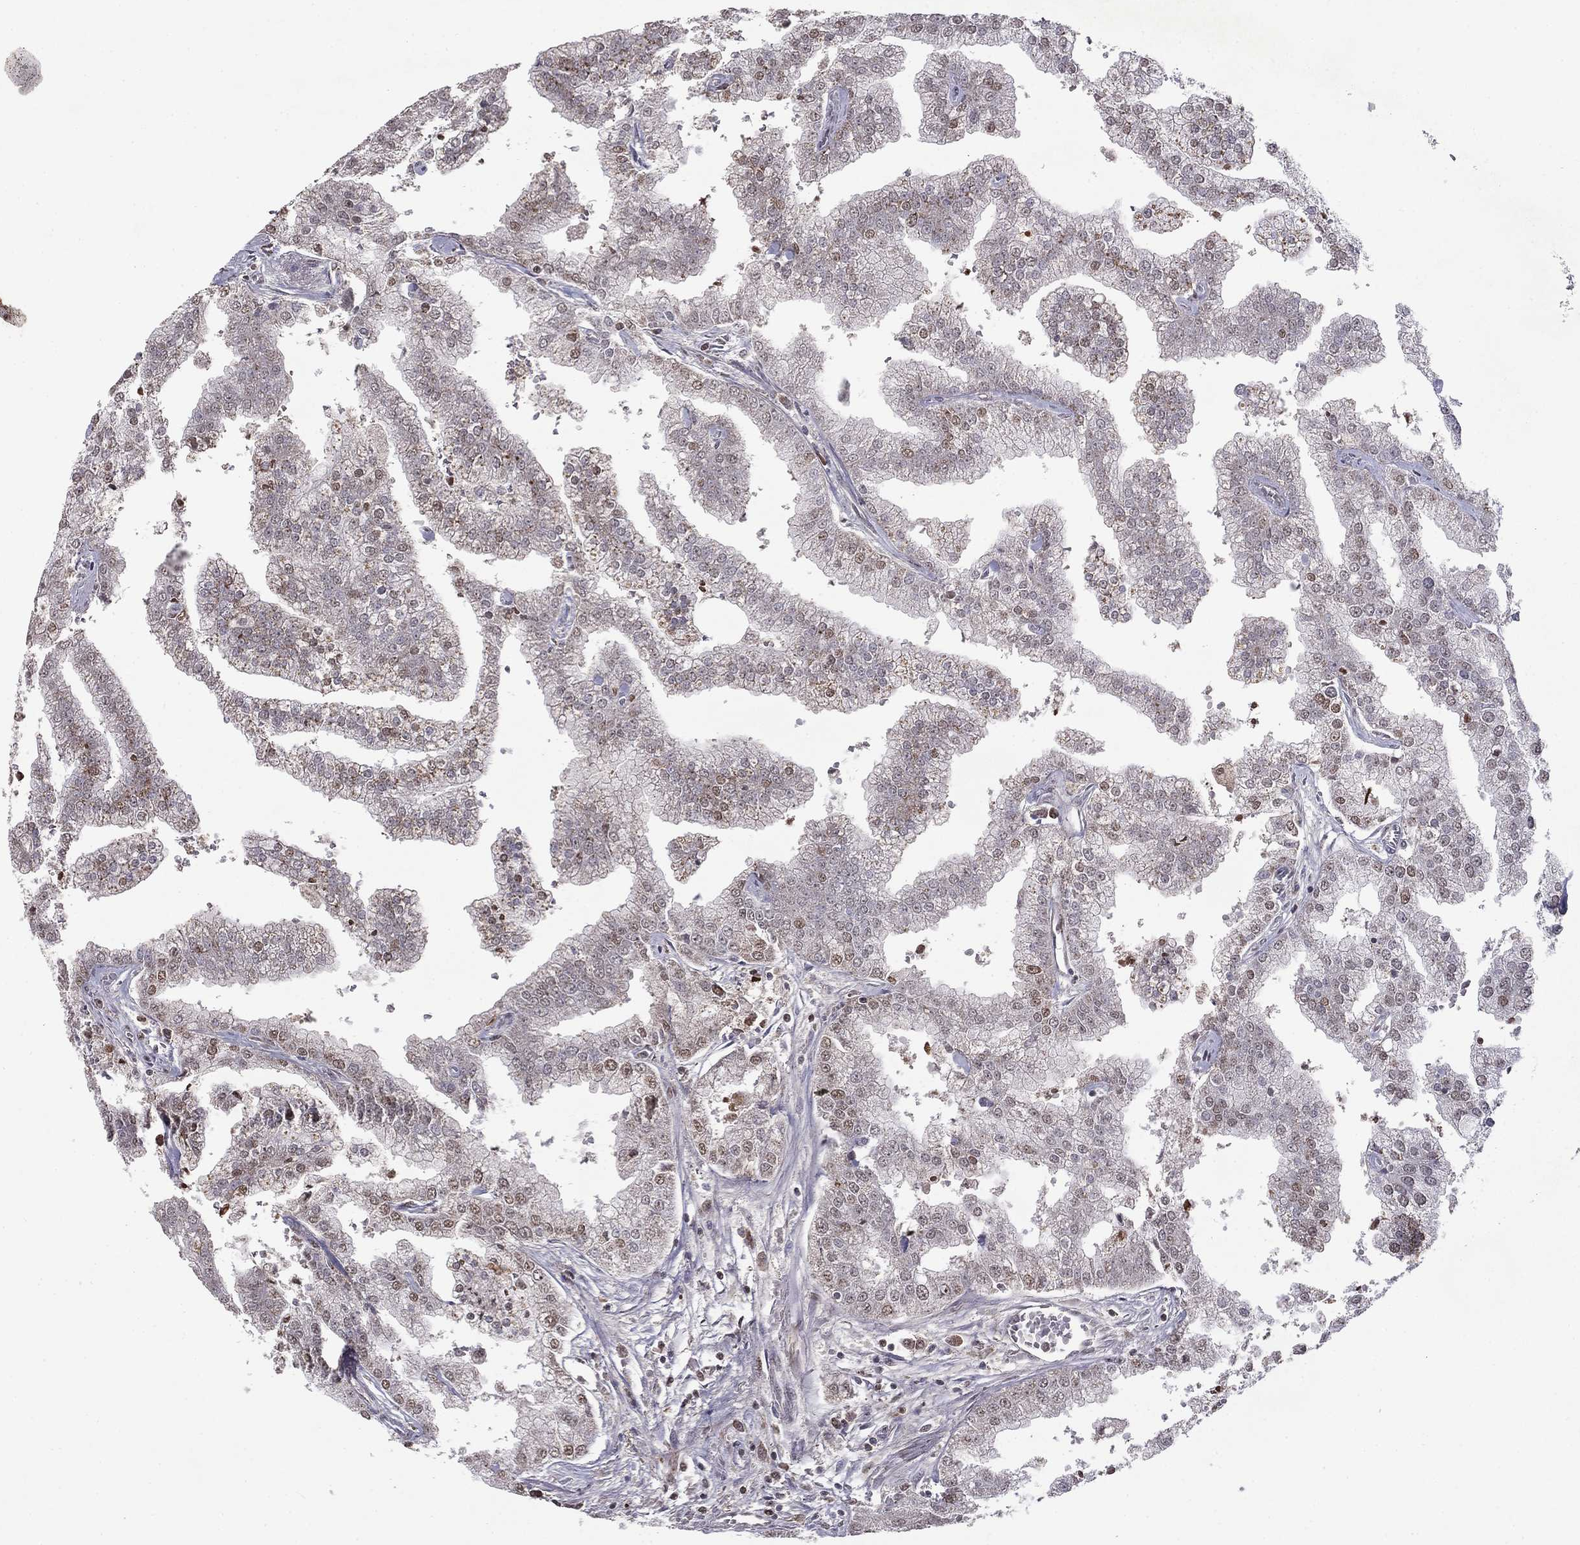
{"staining": {"intensity": "weak", "quantity": "<25%", "location": "nuclear"}, "tissue": "prostate cancer", "cell_type": "Tumor cells", "image_type": "cancer", "snomed": [{"axis": "morphology", "description": "Adenocarcinoma, NOS"}, {"axis": "topography", "description": "Prostate"}], "caption": "Protein analysis of adenocarcinoma (prostate) shows no significant staining in tumor cells.", "gene": "HCN1", "patient": {"sex": "male", "age": 70}}